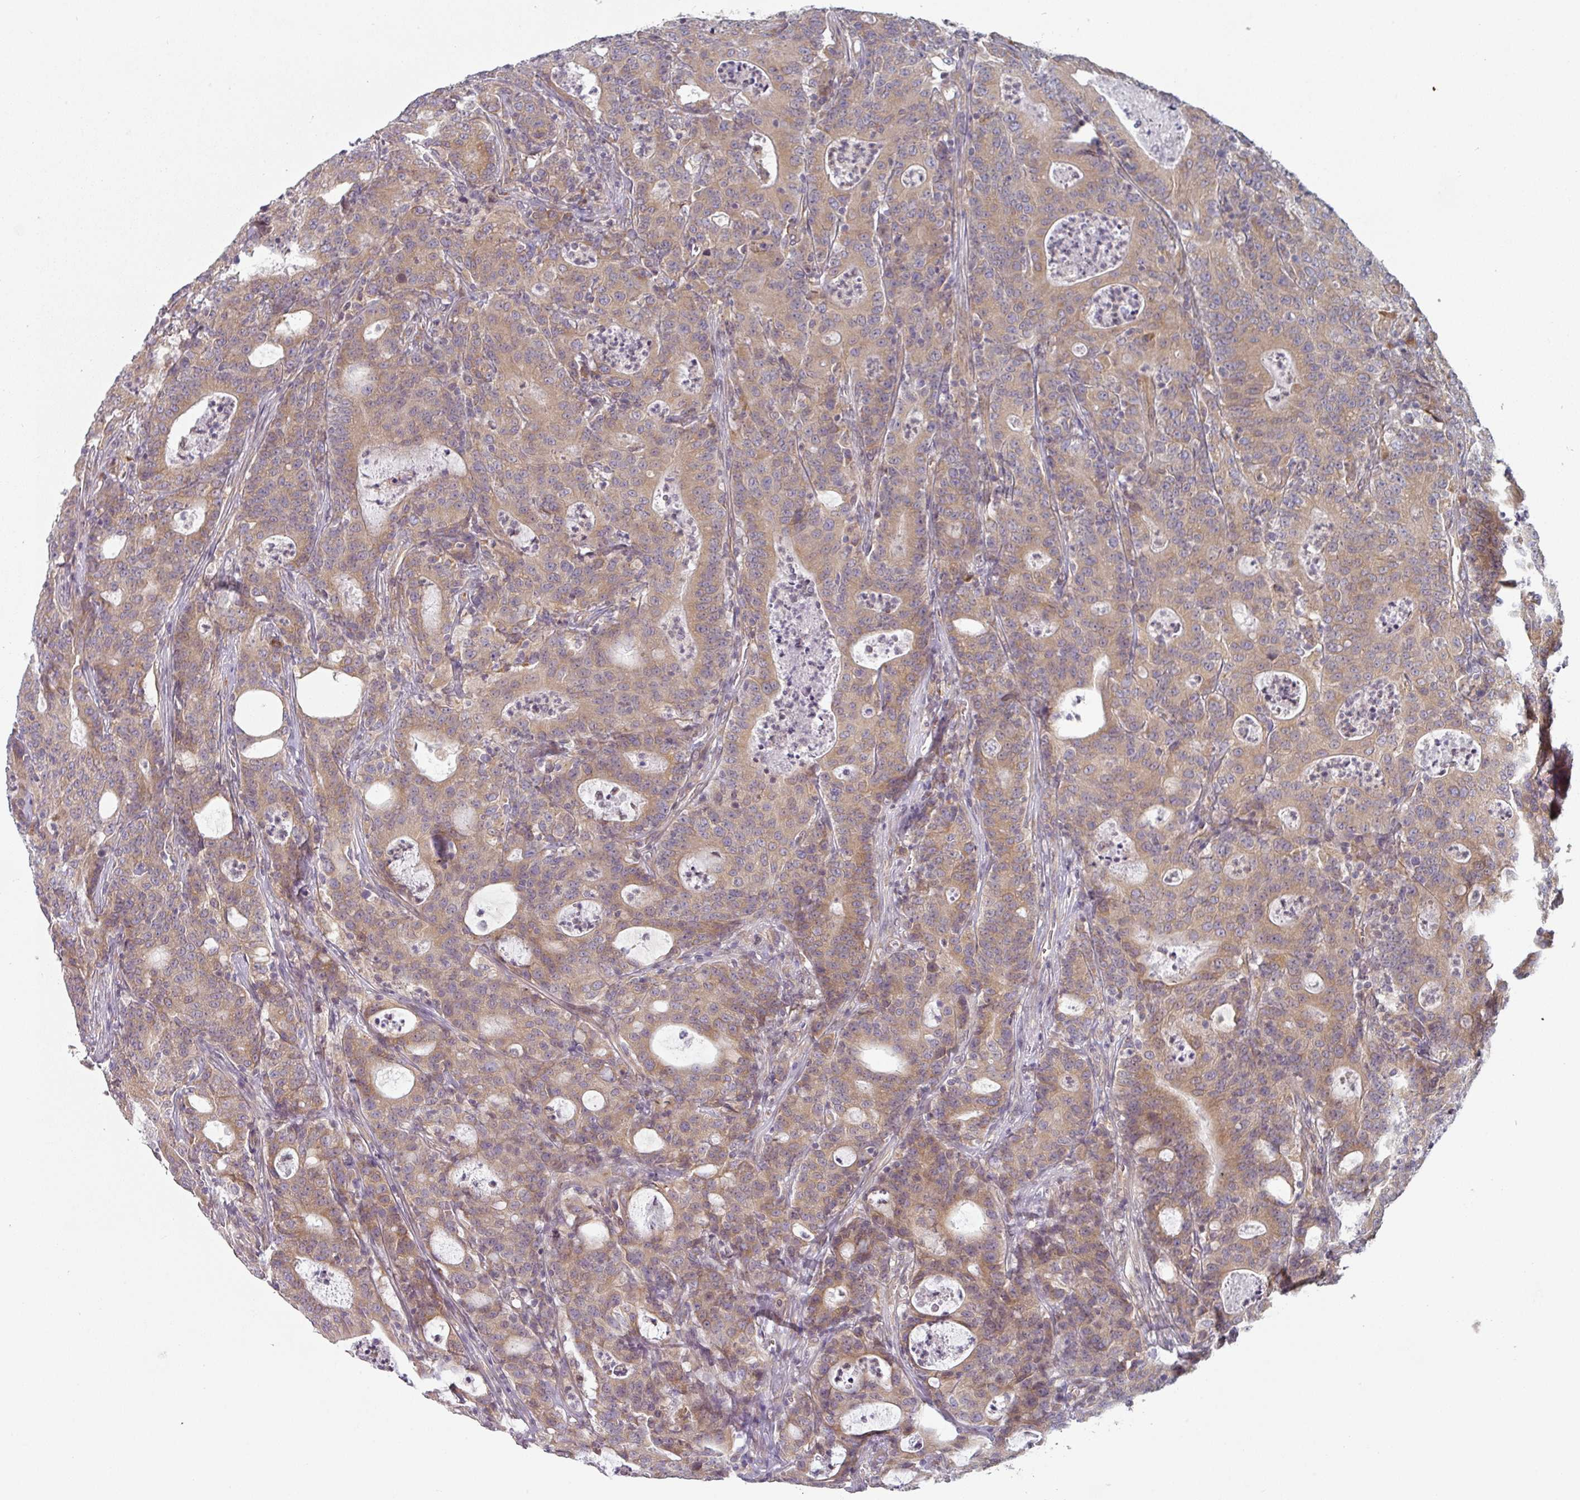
{"staining": {"intensity": "moderate", "quantity": ">75%", "location": "cytoplasmic/membranous"}, "tissue": "colorectal cancer", "cell_type": "Tumor cells", "image_type": "cancer", "snomed": [{"axis": "morphology", "description": "Adenocarcinoma, NOS"}, {"axis": "topography", "description": "Colon"}], "caption": "Immunohistochemistry histopathology image of neoplastic tissue: colorectal cancer (adenocarcinoma) stained using immunohistochemistry (IHC) exhibits medium levels of moderate protein expression localized specifically in the cytoplasmic/membranous of tumor cells, appearing as a cytoplasmic/membranous brown color.", "gene": "TAPT1", "patient": {"sex": "male", "age": 83}}